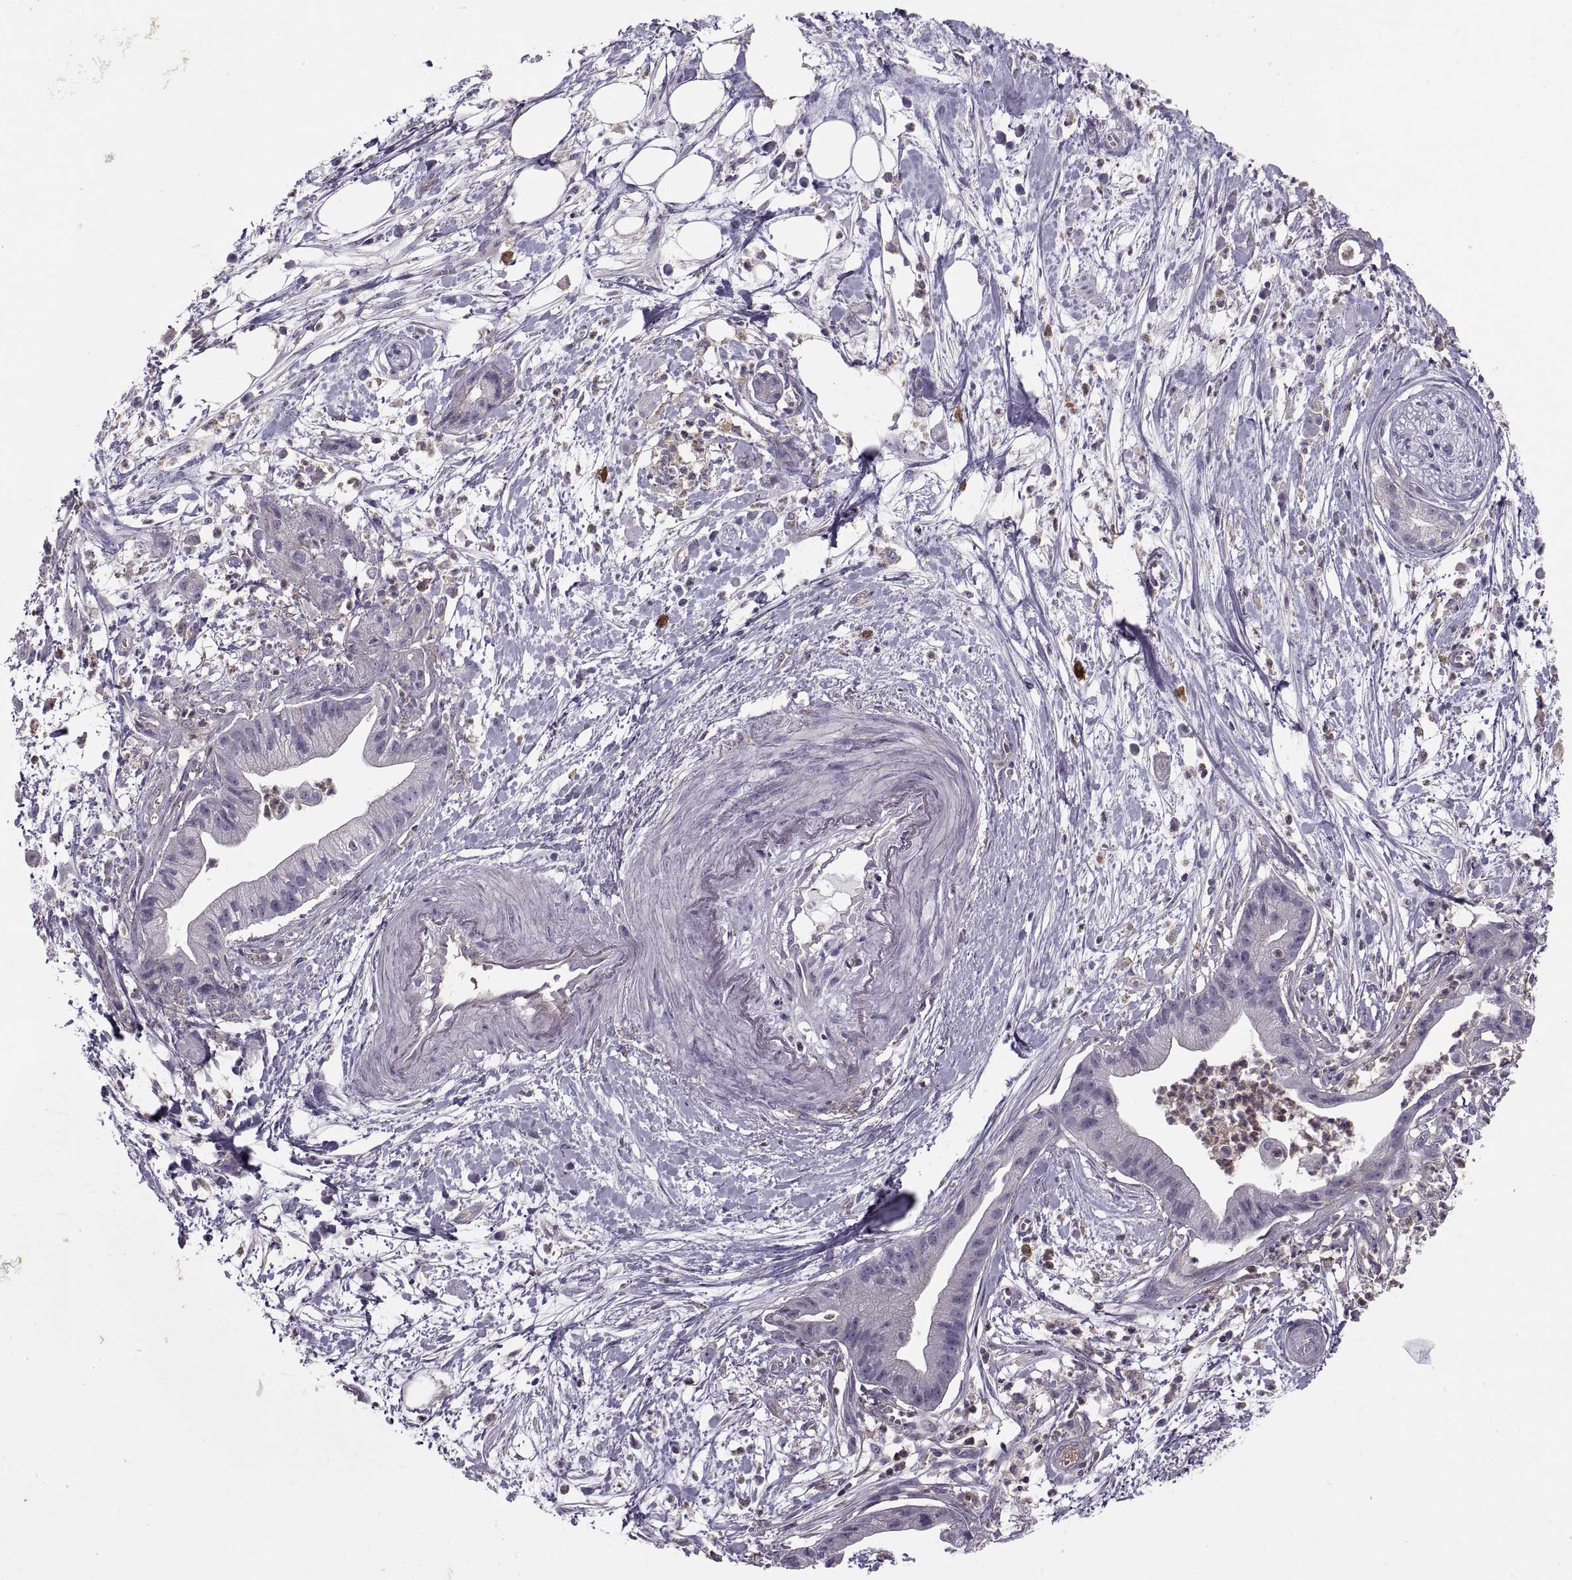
{"staining": {"intensity": "negative", "quantity": "none", "location": "none"}, "tissue": "pancreatic cancer", "cell_type": "Tumor cells", "image_type": "cancer", "snomed": [{"axis": "morphology", "description": "Normal tissue, NOS"}, {"axis": "morphology", "description": "Adenocarcinoma, NOS"}, {"axis": "topography", "description": "Lymph node"}, {"axis": "topography", "description": "Pancreas"}], "caption": "This is a image of immunohistochemistry (IHC) staining of adenocarcinoma (pancreatic), which shows no positivity in tumor cells.", "gene": "RALB", "patient": {"sex": "female", "age": 58}}